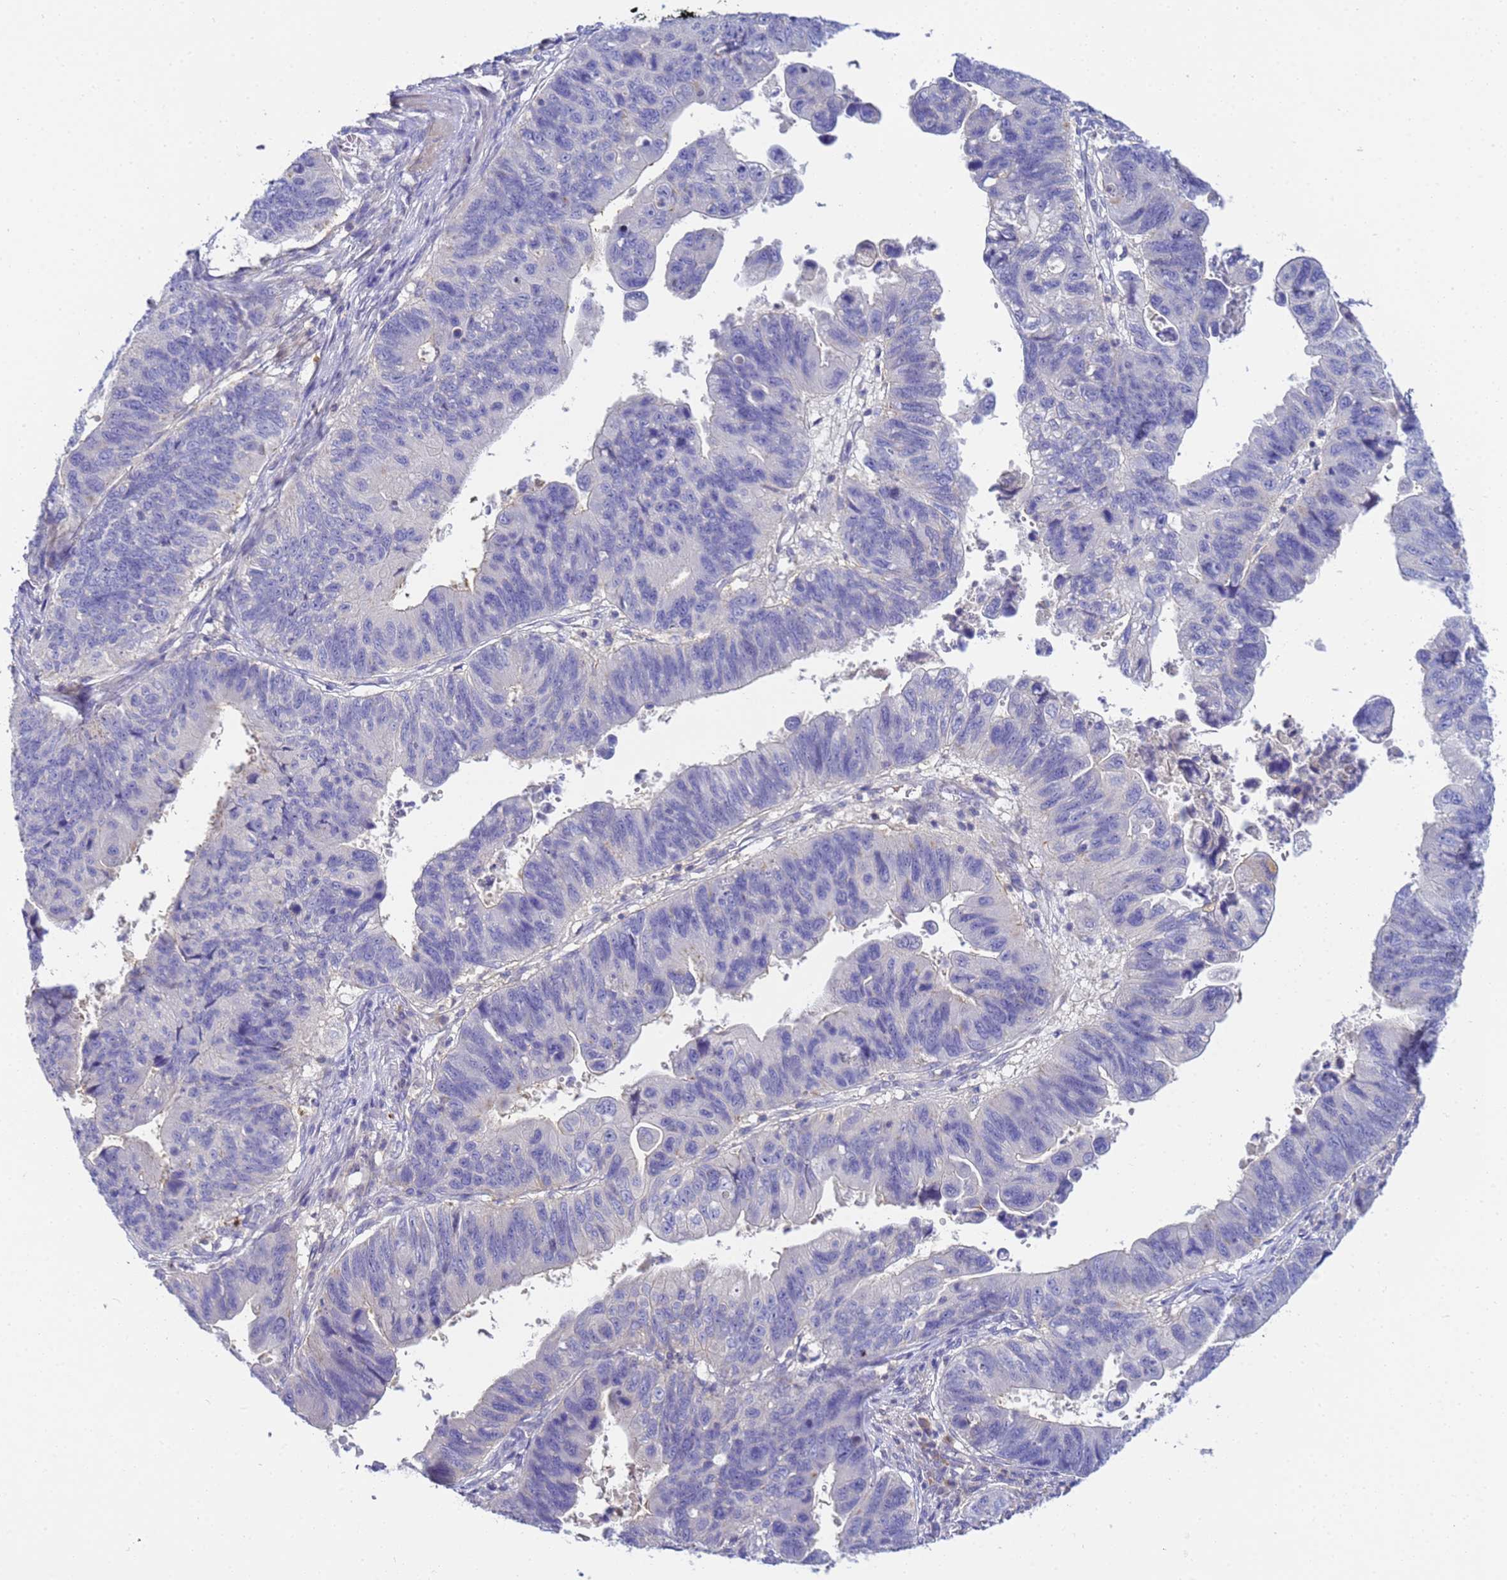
{"staining": {"intensity": "negative", "quantity": "none", "location": "none"}, "tissue": "stomach cancer", "cell_type": "Tumor cells", "image_type": "cancer", "snomed": [{"axis": "morphology", "description": "Adenocarcinoma, NOS"}, {"axis": "topography", "description": "Stomach"}], "caption": "Image shows no significant protein positivity in tumor cells of stomach adenocarcinoma.", "gene": "TBCD", "patient": {"sex": "male", "age": 59}}